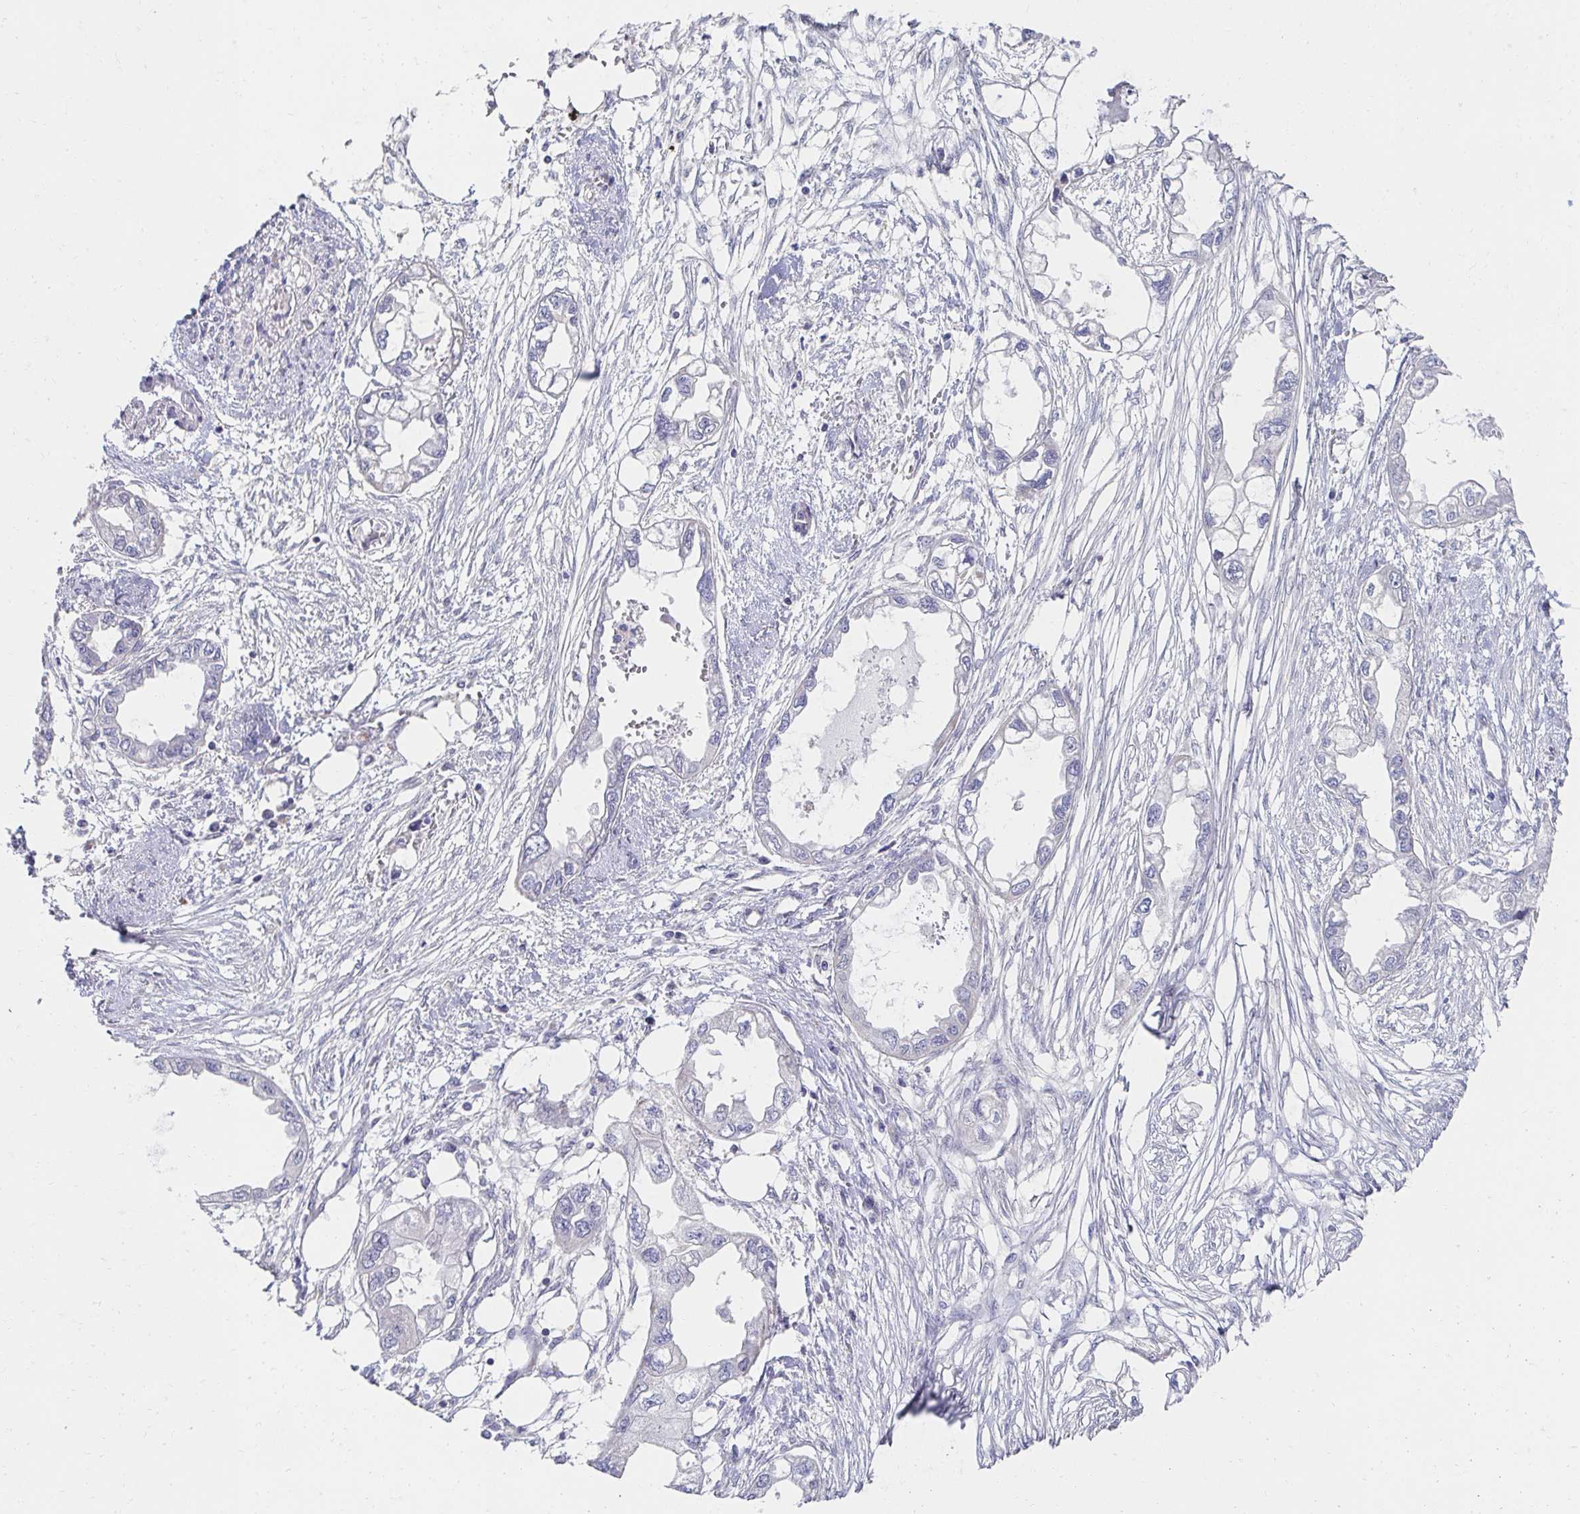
{"staining": {"intensity": "negative", "quantity": "none", "location": "none"}, "tissue": "endometrial cancer", "cell_type": "Tumor cells", "image_type": "cancer", "snomed": [{"axis": "morphology", "description": "Adenocarcinoma, NOS"}, {"axis": "morphology", "description": "Adenocarcinoma, metastatic, NOS"}, {"axis": "topography", "description": "Adipose tissue"}, {"axis": "topography", "description": "Endometrium"}], "caption": "IHC of endometrial cancer reveals no expression in tumor cells. (IHC, brightfield microscopy, high magnification).", "gene": "AKAP14", "patient": {"sex": "female", "age": 67}}